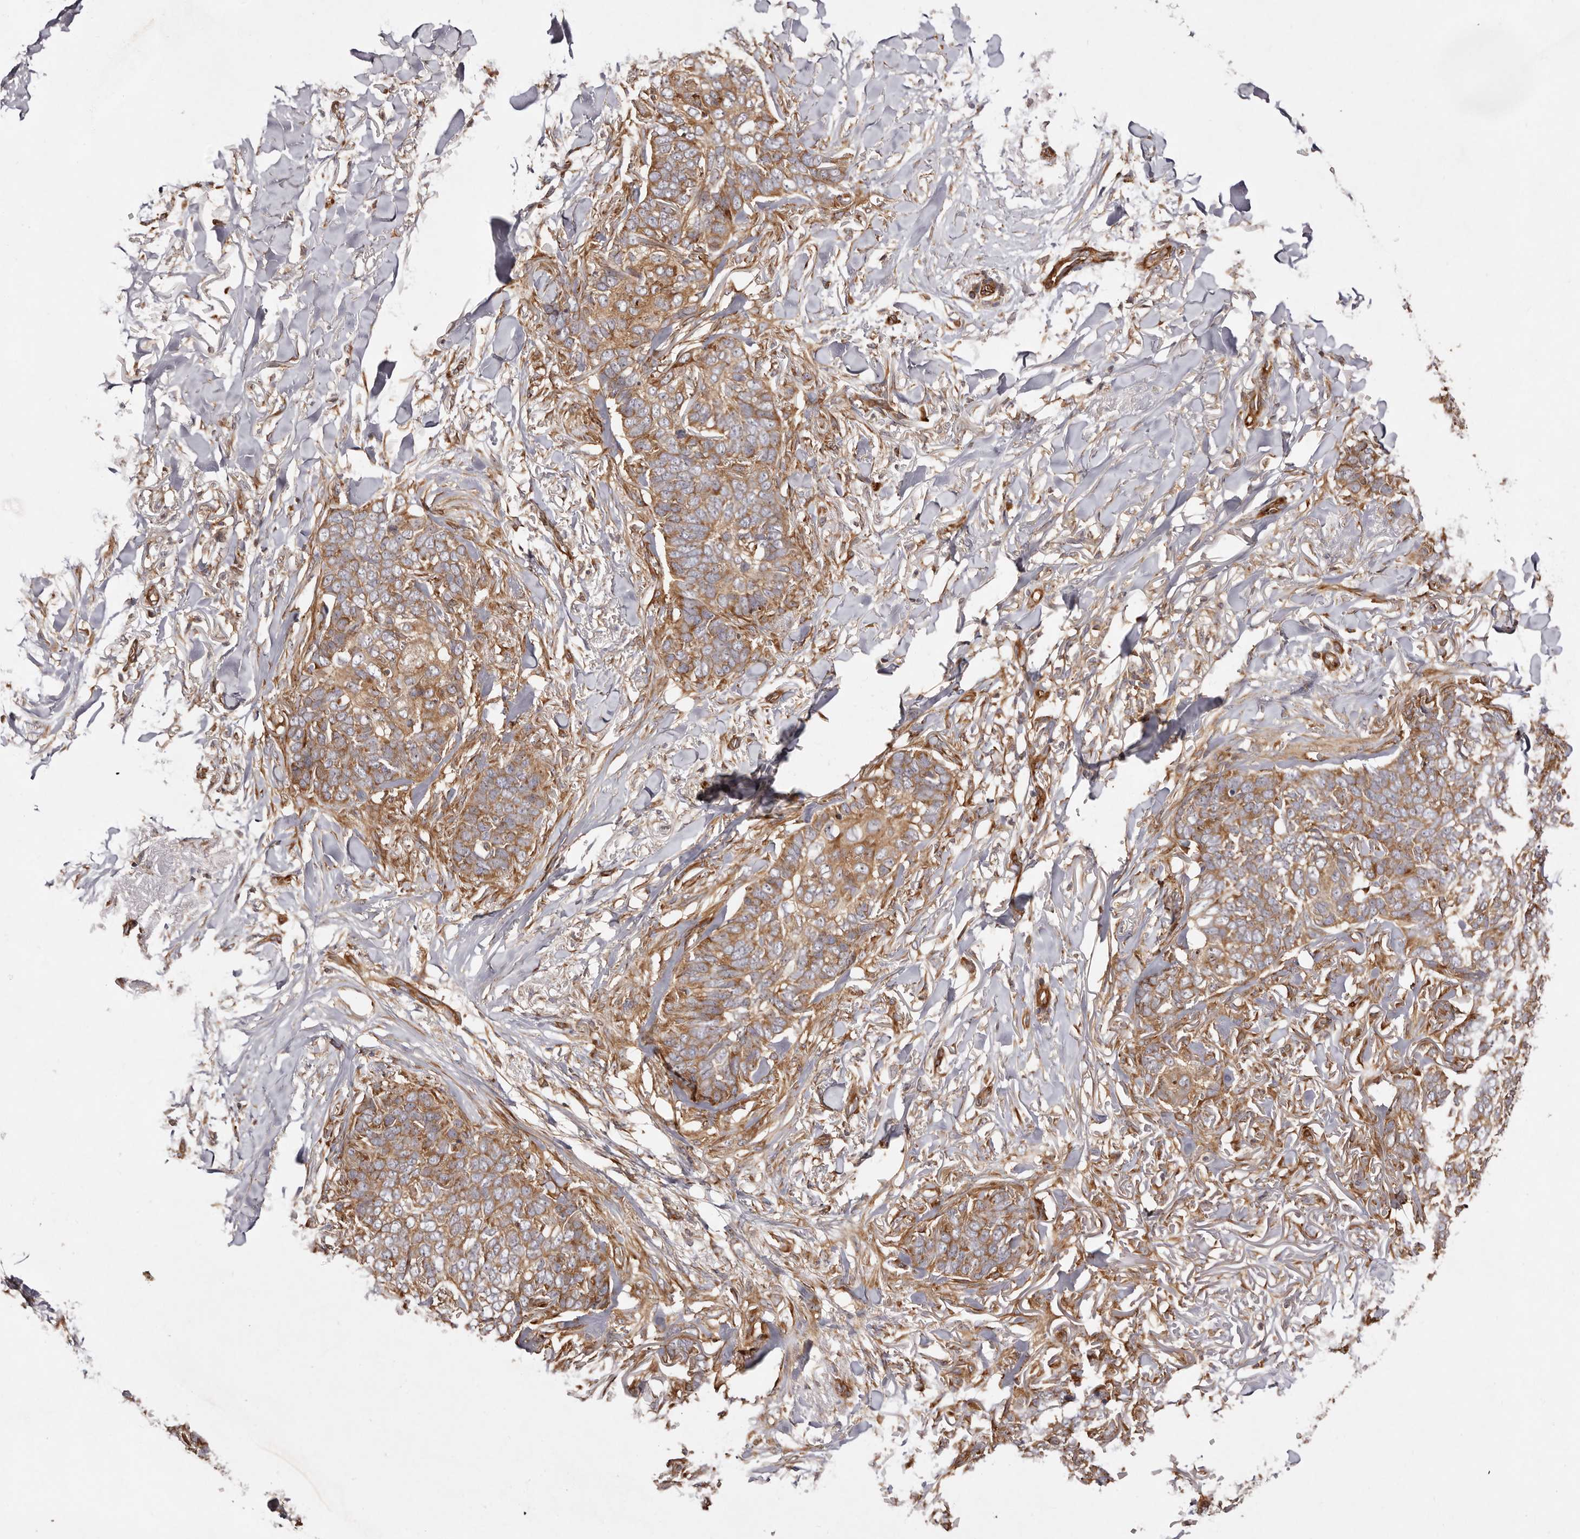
{"staining": {"intensity": "moderate", "quantity": ">75%", "location": "cytoplasmic/membranous"}, "tissue": "skin cancer", "cell_type": "Tumor cells", "image_type": "cancer", "snomed": [{"axis": "morphology", "description": "Normal tissue, NOS"}, {"axis": "morphology", "description": "Basal cell carcinoma"}, {"axis": "topography", "description": "Skin"}], "caption": "The immunohistochemical stain shows moderate cytoplasmic/membranous staining in tumor cells of basal cell carcinoma (skin) tissue.", "gene": "RPS6", "patient": {"sex": "male", "age": 77}}